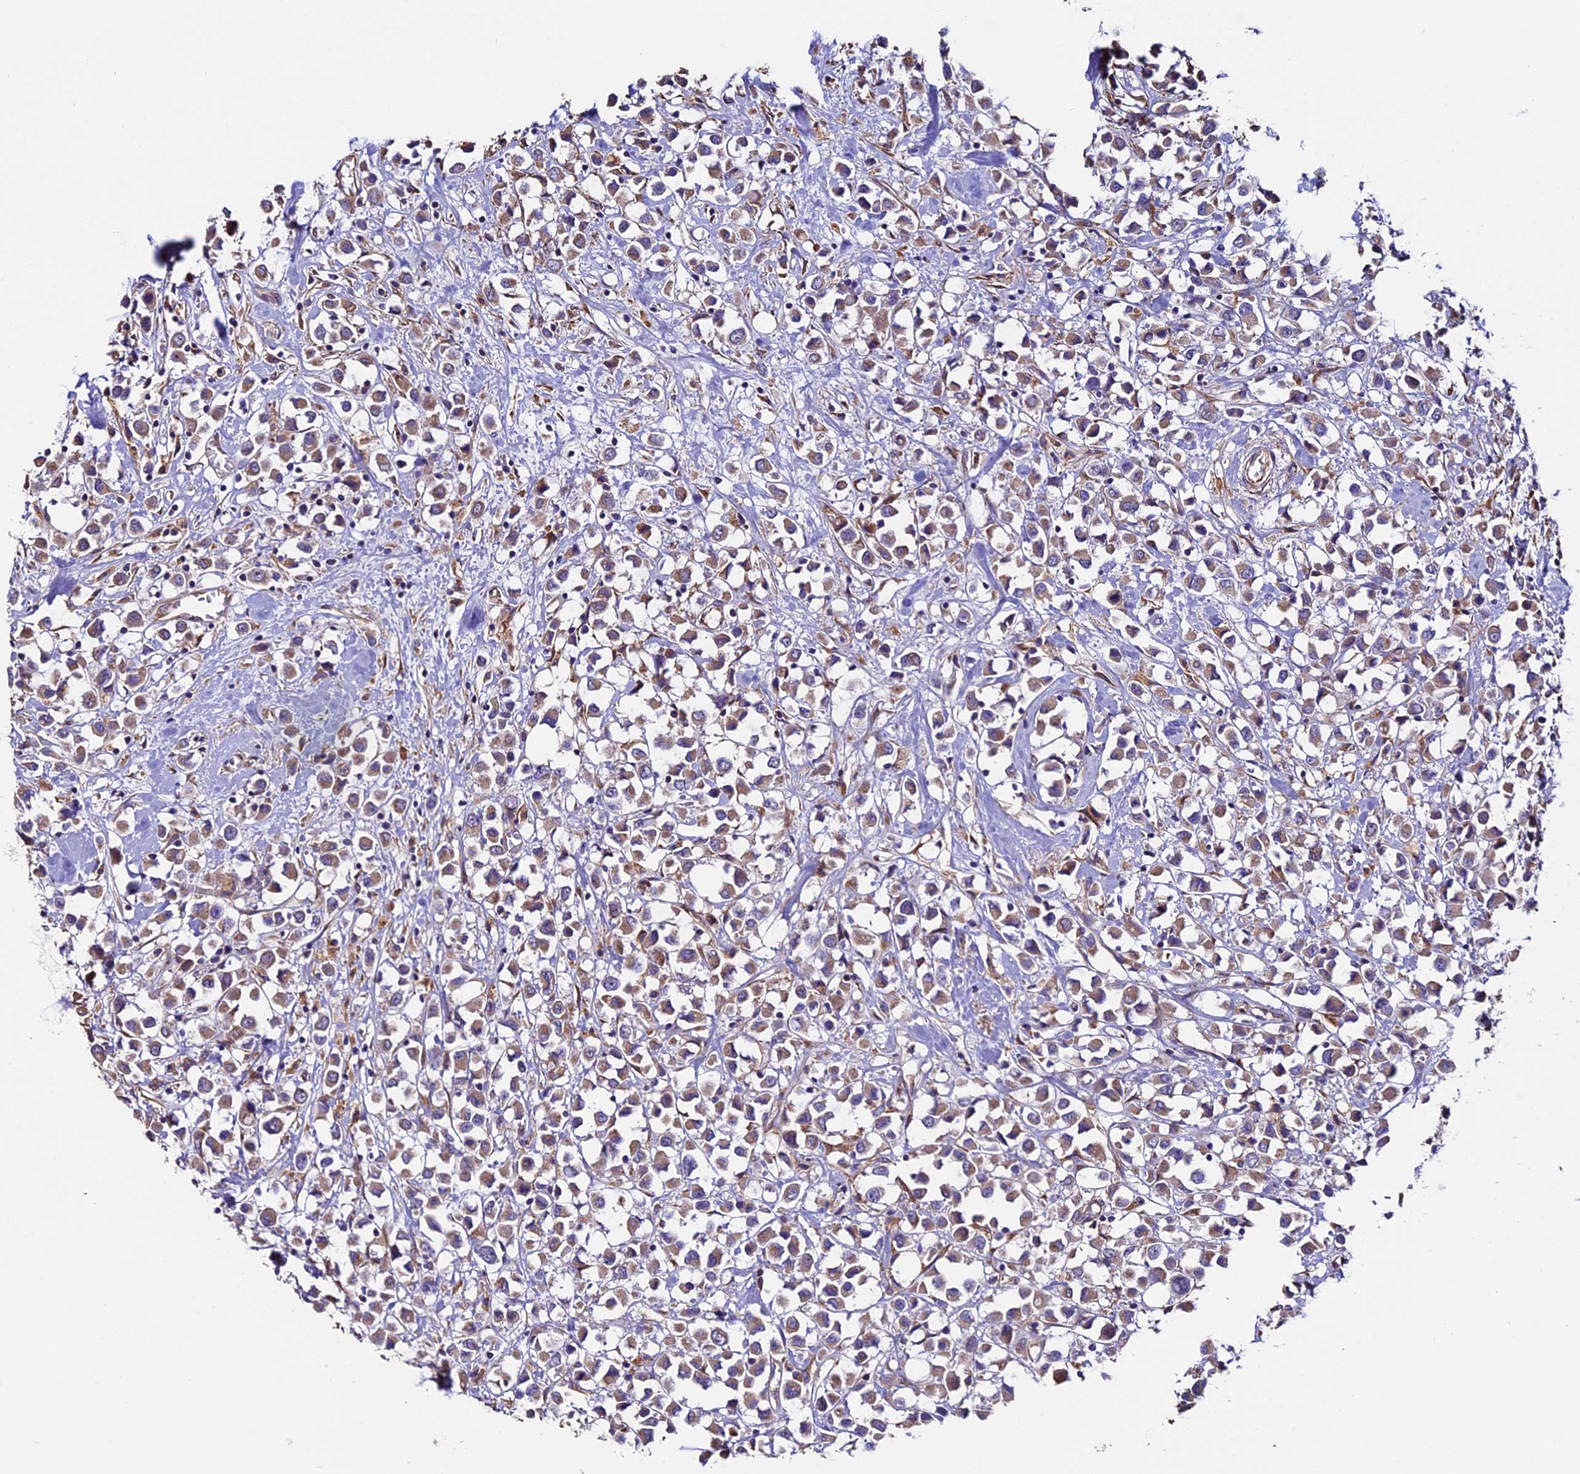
{"staining": {"intensity": "weak", "quantity": ">75%", "location": "cytoplasmic/membranous"}, "tissue": "breast cancer", "cell_type": "Tumor cells", "image_type": "cancer", "snomed": [{"axis": "morphology", "description": "Duct carcinoma"}, {"axis": "topography", "description": "Breast"}], "caption": "The histopathology image demonstrates a brown stain indicating the presence of a protein in the cytoplasmic/membranous of tumor cells in breast cancer. (Brightfield microscopy of DAB IHC at high magnification).", "gene": "CLN5", "patient": {"sex": "female", "age": 61}}